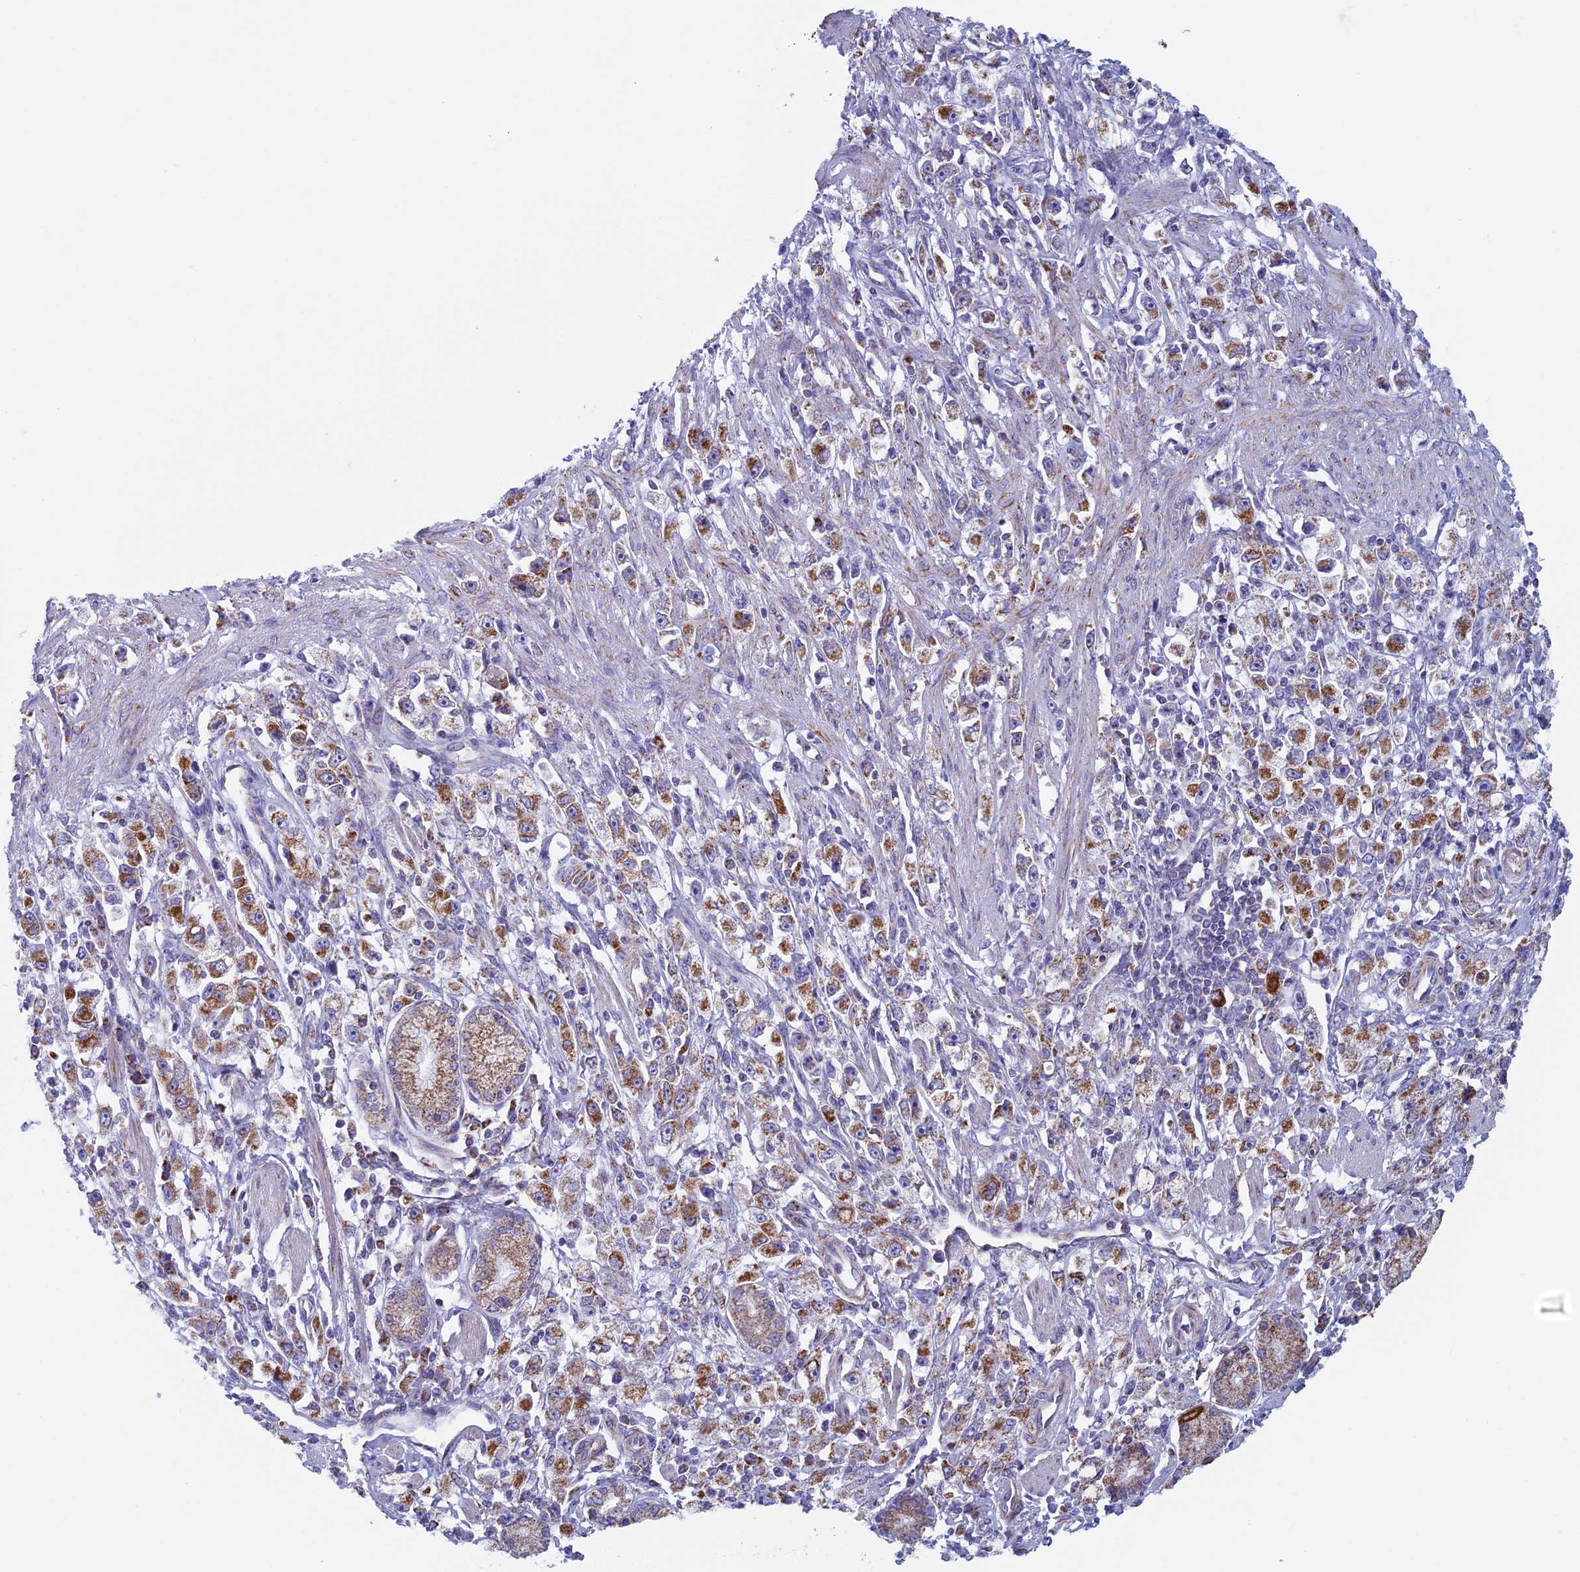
{"staining": {"intensity": "moderate", "quantity": ">75%", "location": "cytoplasmic/membranous"}, "tissue": "stomach cancer", "cell_type": "Tumor cells", "image_type": "cancer", "snomed": [{"axis": "morphology", "description": "Adenocarcinoma, NOS"}, {"axis": "topography", "description": "Stomach"}], "caption": "About >75% of tumor cells in stomach adenocarcinoma show moderate cytoplasmic/membranous protein expression as visualized by brown immunohistochemical staining.", "gene": "NDUFB9", "patient": {"sex": "female", "age": 59}}